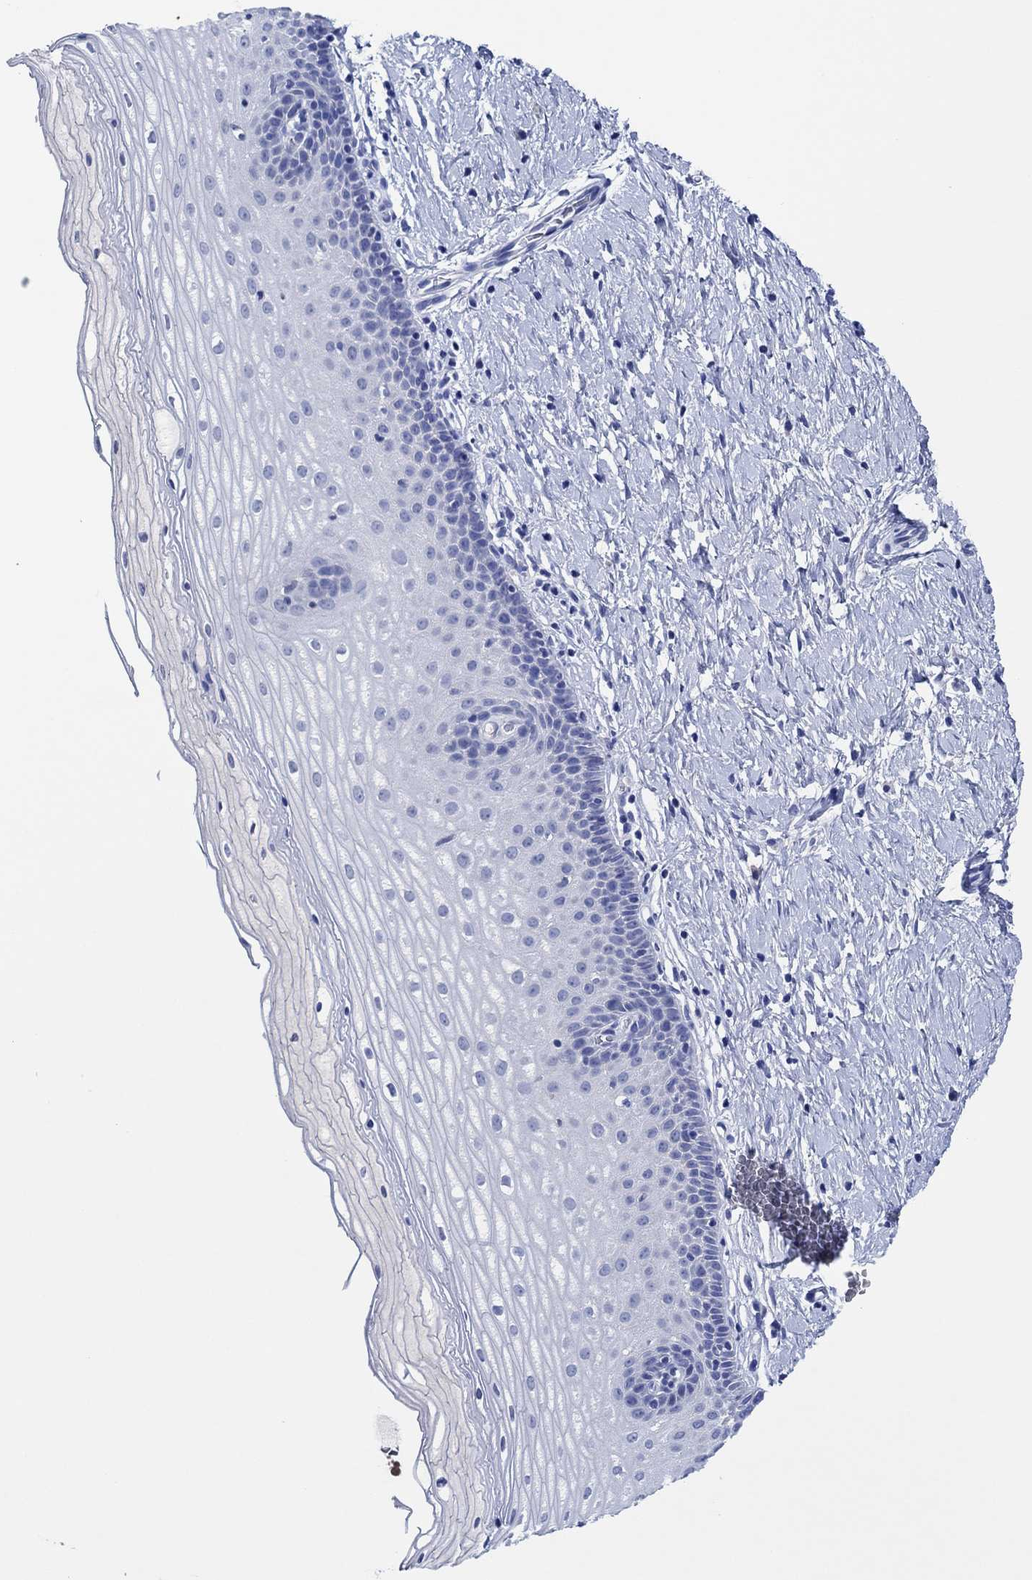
{"staining": {"intensity": "negative", "quantity": "none", "location": "none"}, "tissue": "cervix", "cell_type": "Squamous epithelial cells", "image_type": "normal", "snomed": [{"axis": "morphology", "description": "Normal tissue, NOS"}, {"axis": "topography", "description": "Cervix"}], "caption": "Squamous epithelial cells show no significant expression in unremarkable cervix.", "gene": "CPNE6", "patient": {"sex": "female", "age": 37}}